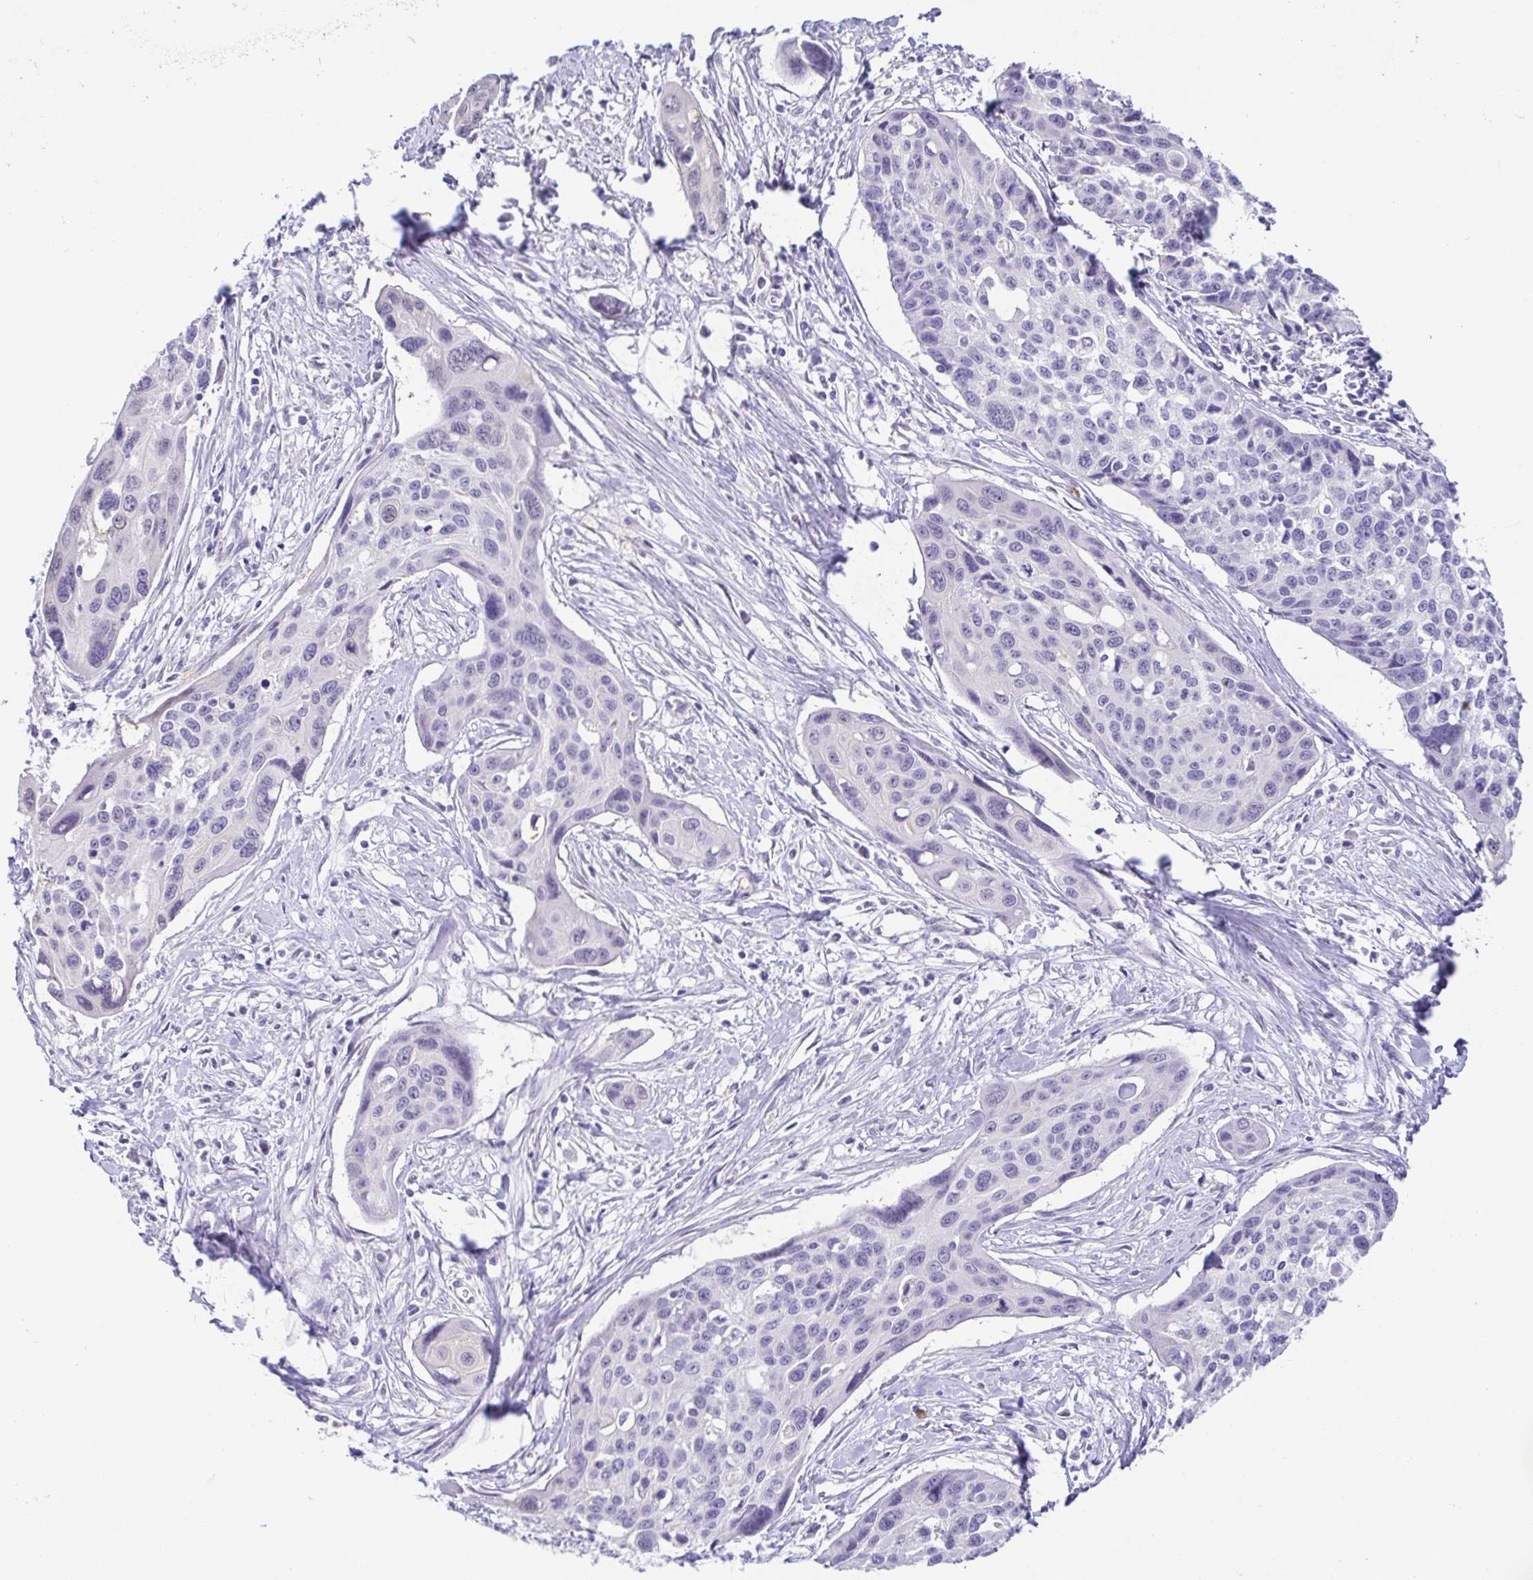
{"staining": {"intensity": "negative", "quantity": "none", "location": "none"}, "tissue": "cervical cancer", "cell_type": "Tumor cells", "image_type": "cancer", "snomed": [{"axis": "morphology", "description": "Squamous cell carcinoma, NOS"}, {"axis": "topography", "description": "Cervix"}], "caption": "High magnification brightfield microscopy of cervical cancer (squamous cell carcinoma) stained with DAB (brown) and counterstained with hematoxylin (blue): tumor cells show no significant staining.", "gene": "KRTDAP", "patient": {"sex": "female", "age": 31}}